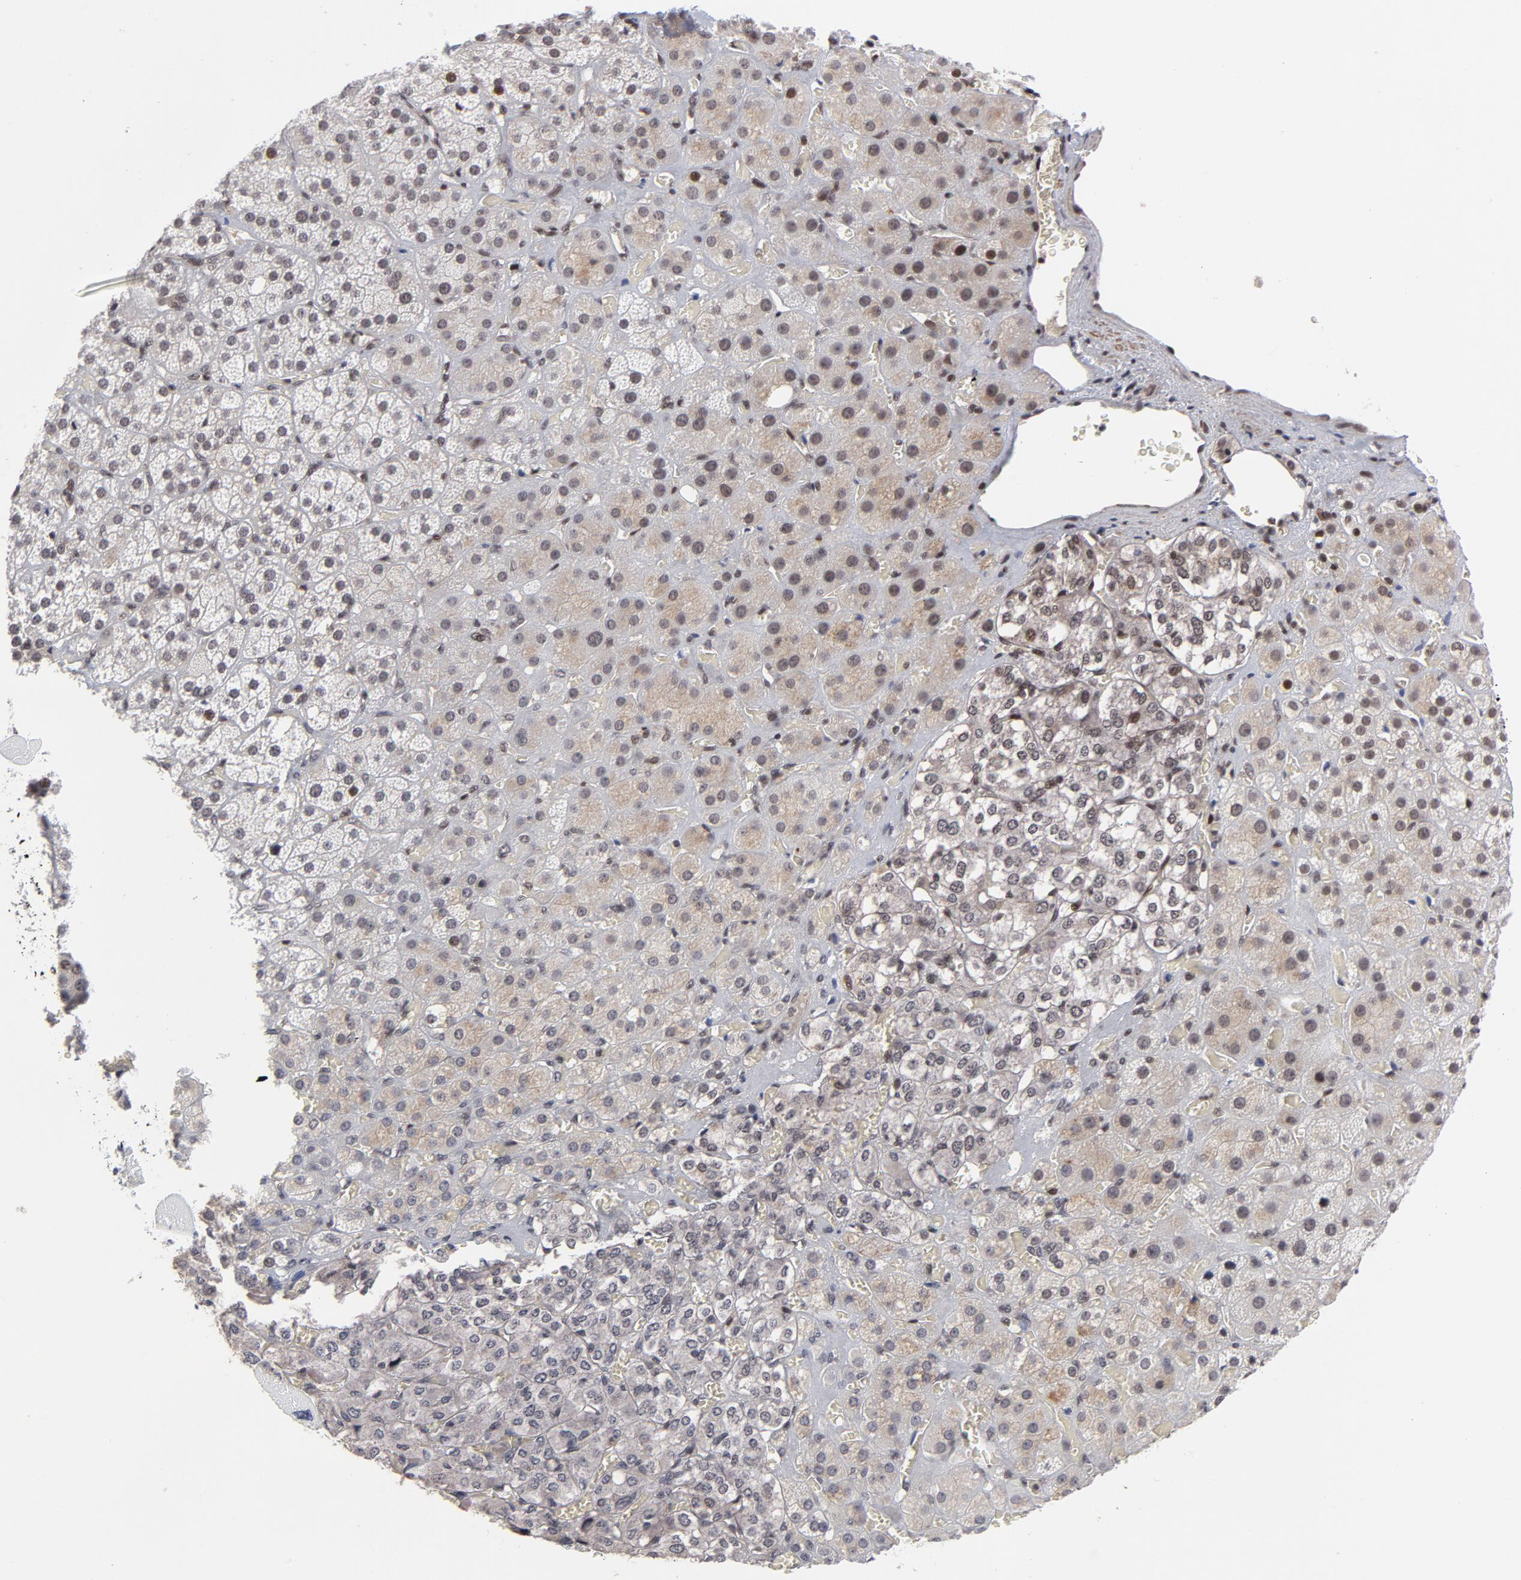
{"staining": {"intensity": "strong", "quantity": ">75%", "location": "nuclear"}, "tissue": "adrenal gland", "cell_type": "Glandular cells", "image_type": "normal", "snomed": [{"axis": "morphology", "description": "Normal tissue, NOS"}, {"axis": "topography", "description": "Adrenal gland"}], "caption": "Protein expression analysis of normal adrenal gland demonstrates strong nuclear positivity in about >75% of glandular cells. The protein is stained brown, and the nuclei are stained in blue (DAB (3,3'-diaminobenzidine) IHC with brightfield microscopy, high magnification).", "gene": "CTCF", "patient": {"sex": "female", "age": 71}}